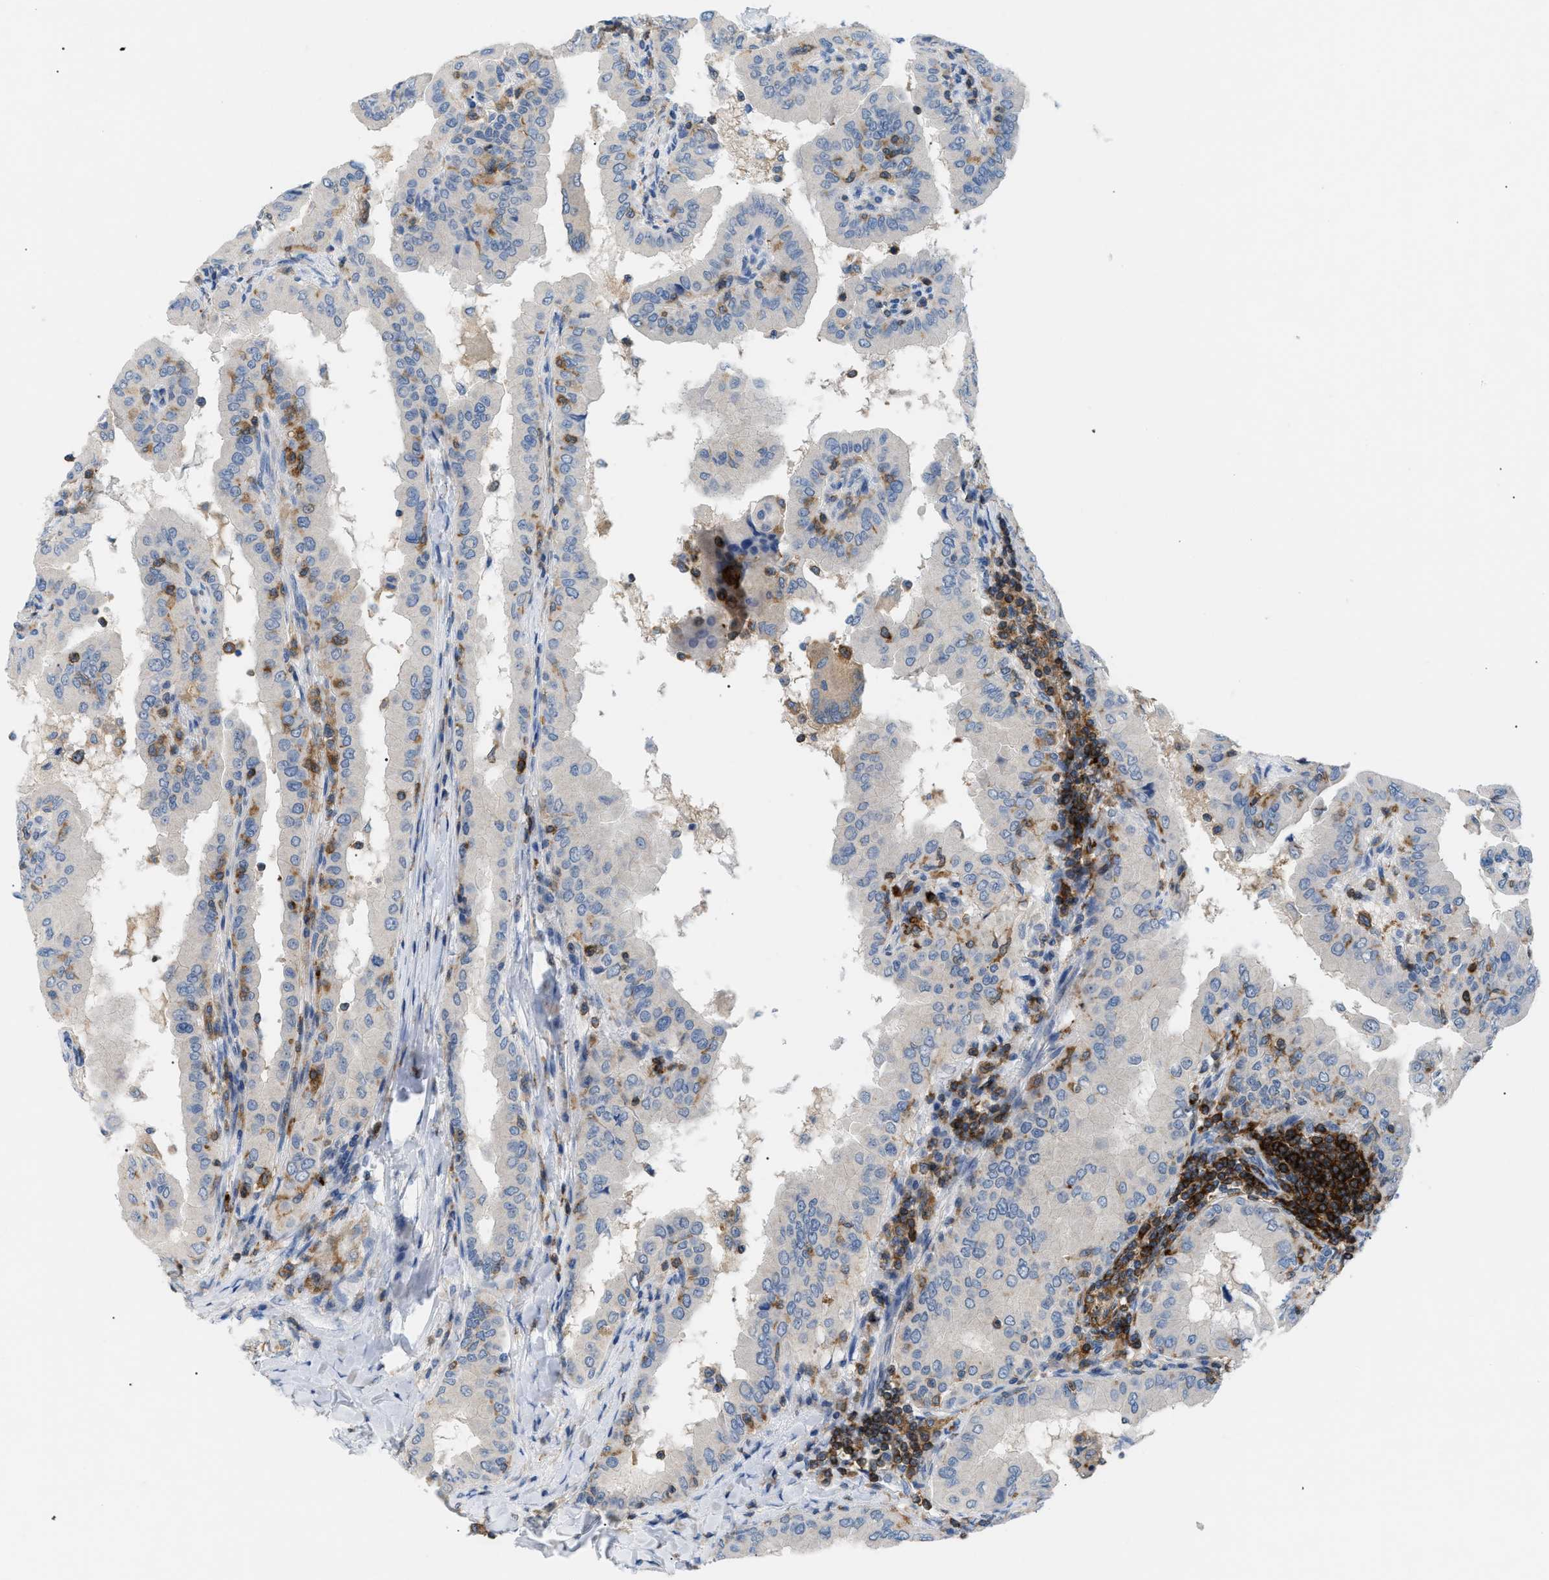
{"staining": {"intensity": "negative", "quantity": "none", "location": "none"}, "tissue": "thyroid cancer", "cell_type": "Tumor cells", "image_type": "cancer", "snomed": [{"axis": "morphology", "description": "Papillary adenocarcinoma, NOS"}, {"axis": "topography", "description": "Thyroid gland"}], "caption": "Tumor cells are negative for brown protein staining in papillary adenocarcinoma (thyroid).", "gene": "INPP5D", "patient": {"sex": "male", "age": 33}}